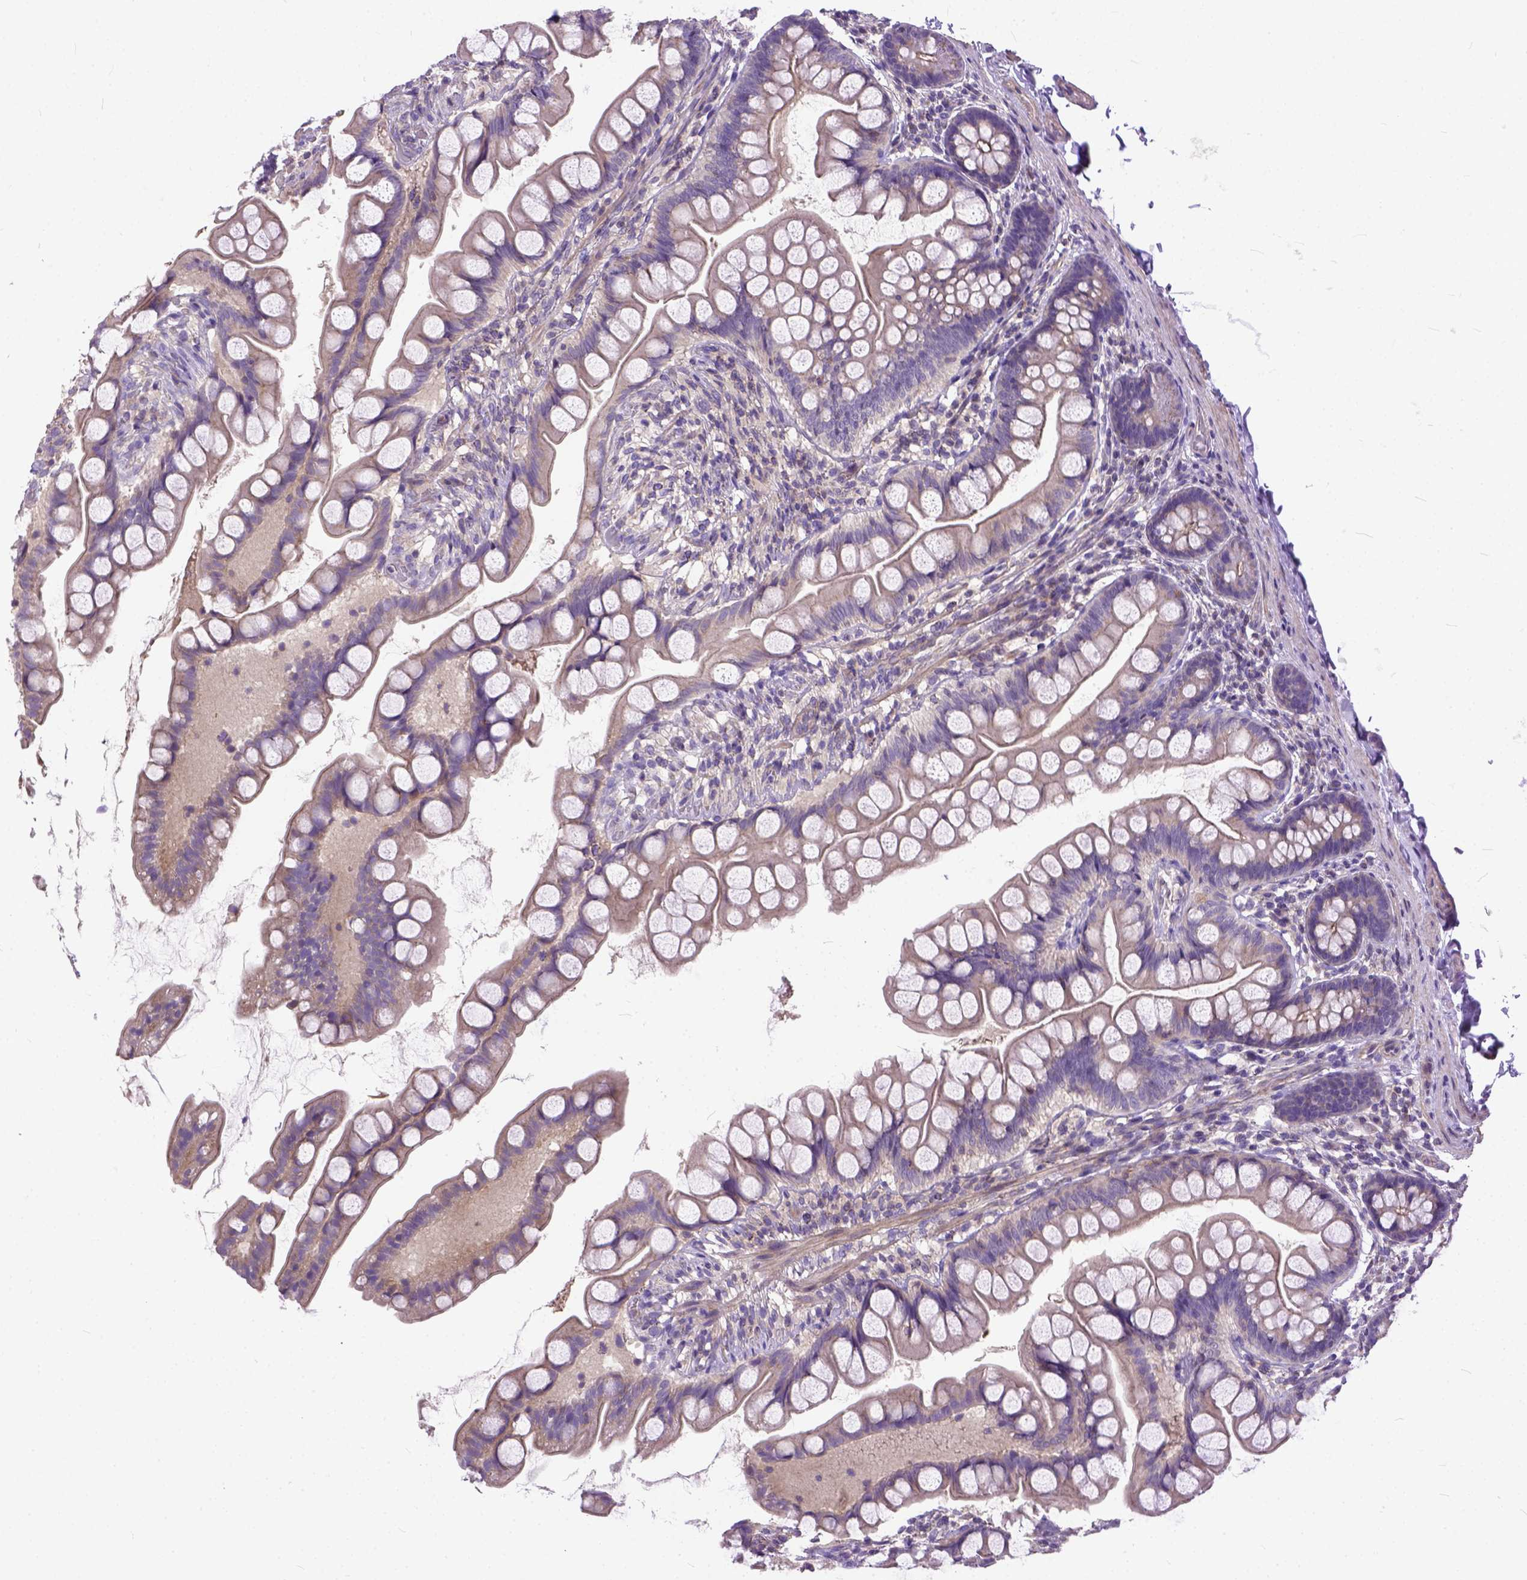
{"staining": {"intensity": "weak", "quantity": ">75%", "location": "cytoplasmic/membranous"}, "tissue": "small intestine", "cell_type": "Glandular cells", "image_type": "normal", "snomed": [{"axis": "morphology", "description": "Normal tissue, NOS"}, {"axis": "topography", "description": "Small intestine"}], "caption": "Immunohistochemistry (IHC) photomicrograph of normal small intestine: human small intestine stained using immunohistochemistry exhibits low levels of weak protein expression localized specifically in the cytoplasmic/membranous of glandular cells, appearing as a cytoplasmic/membranous brown color.", "gene": "BANF2", "patient": {"sex": "male", "age": 70}}